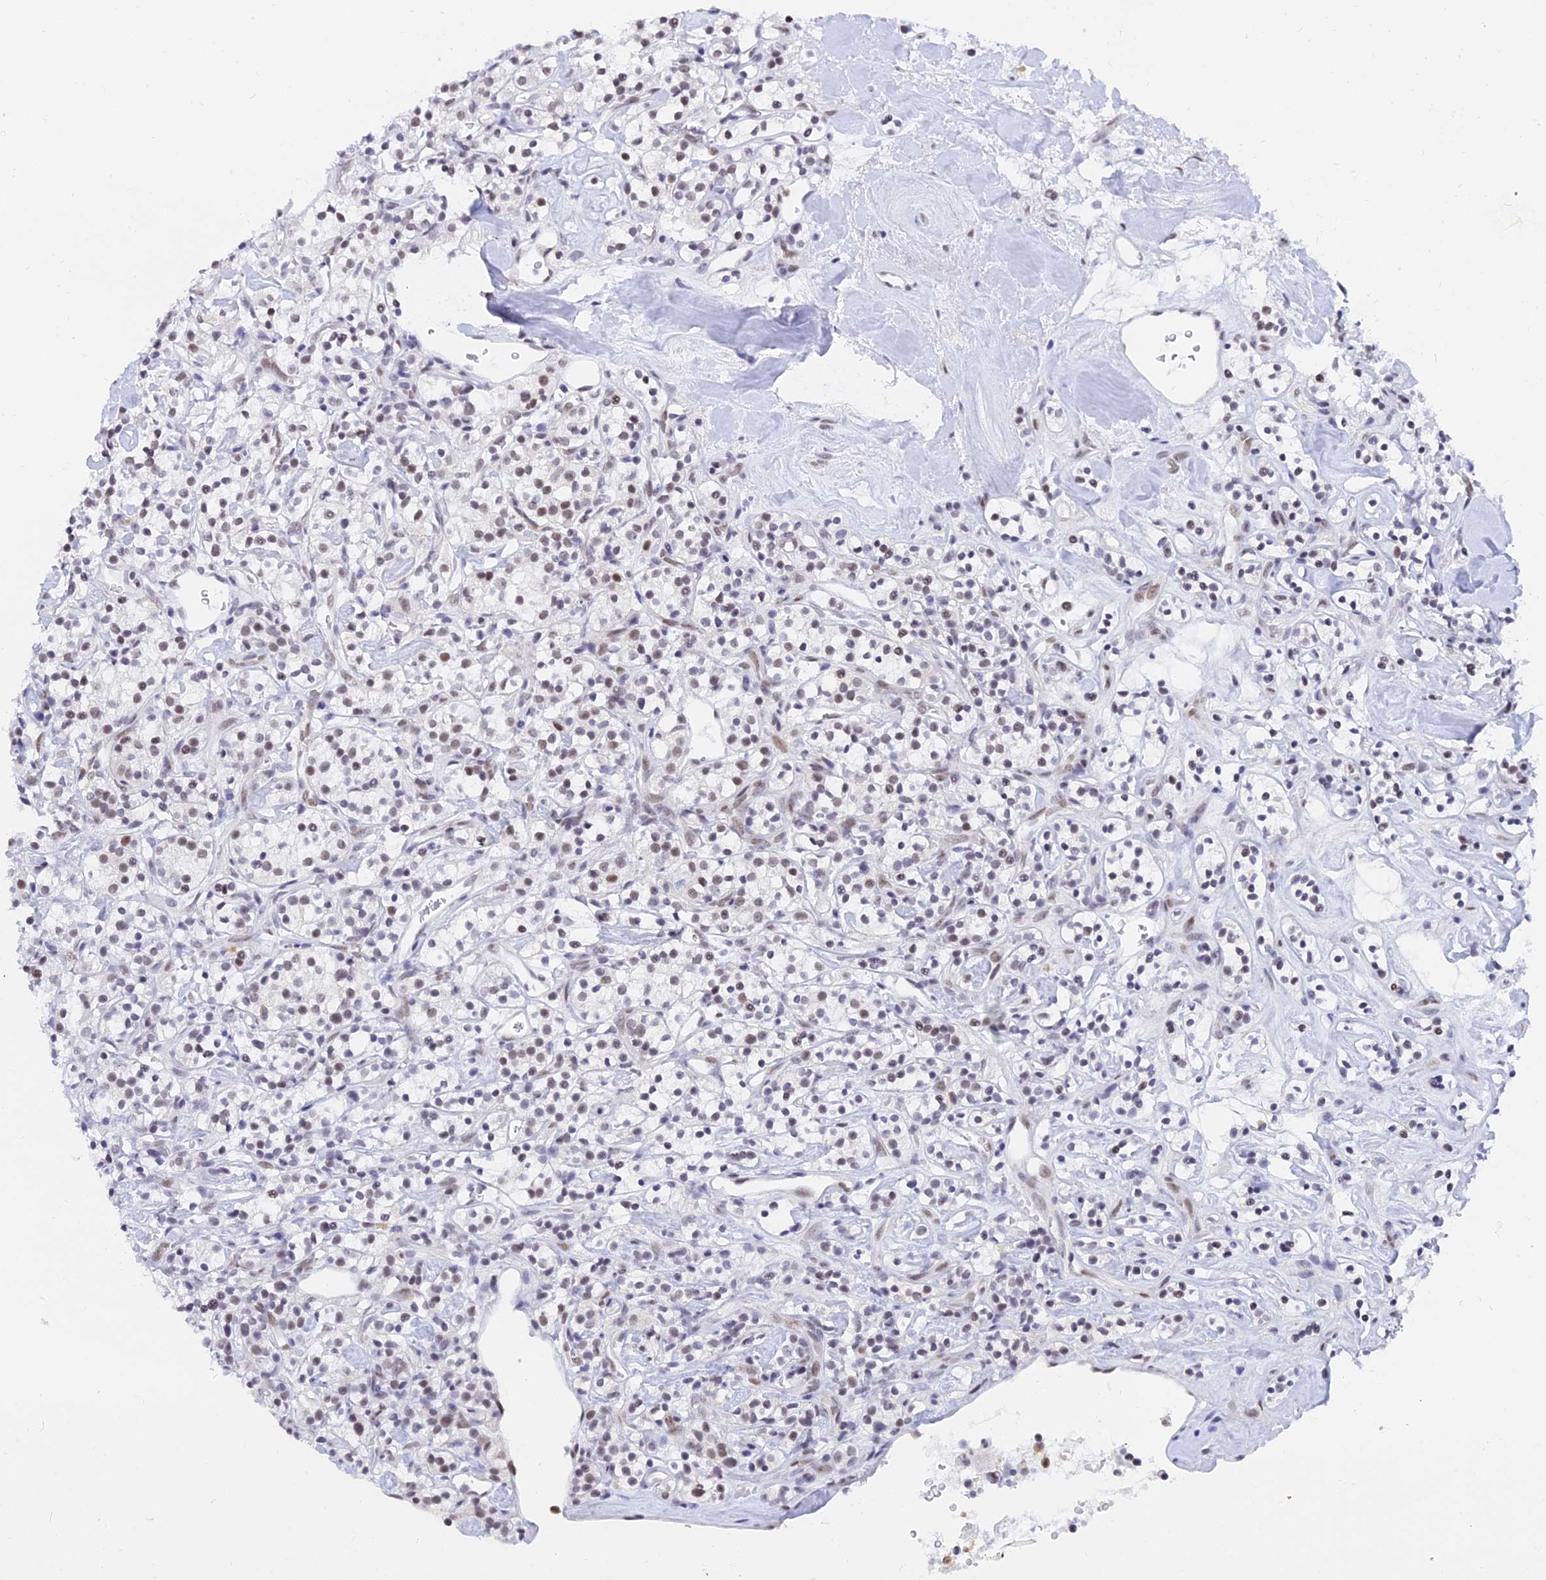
{"staining": {"intensity": "weak", "quantity": "25%-75%", "location": "nuclear"}, "tissue": "renal cancer", "cell_type": "Tumor cells", "image_type": "cancer", "snomed": [{"axis": "morphology", "description": "Adenocarcinoma, NOS"}, {"axis": "topography", "description": "Kidney"}], "caption": "Renal cancer tissue shows weak nuclear staining in about 25%-75% of tumor cells, visualized by immunohistochemistry.", "gene": "DPY30", "patient": {"sex": "male", "age": 77}}